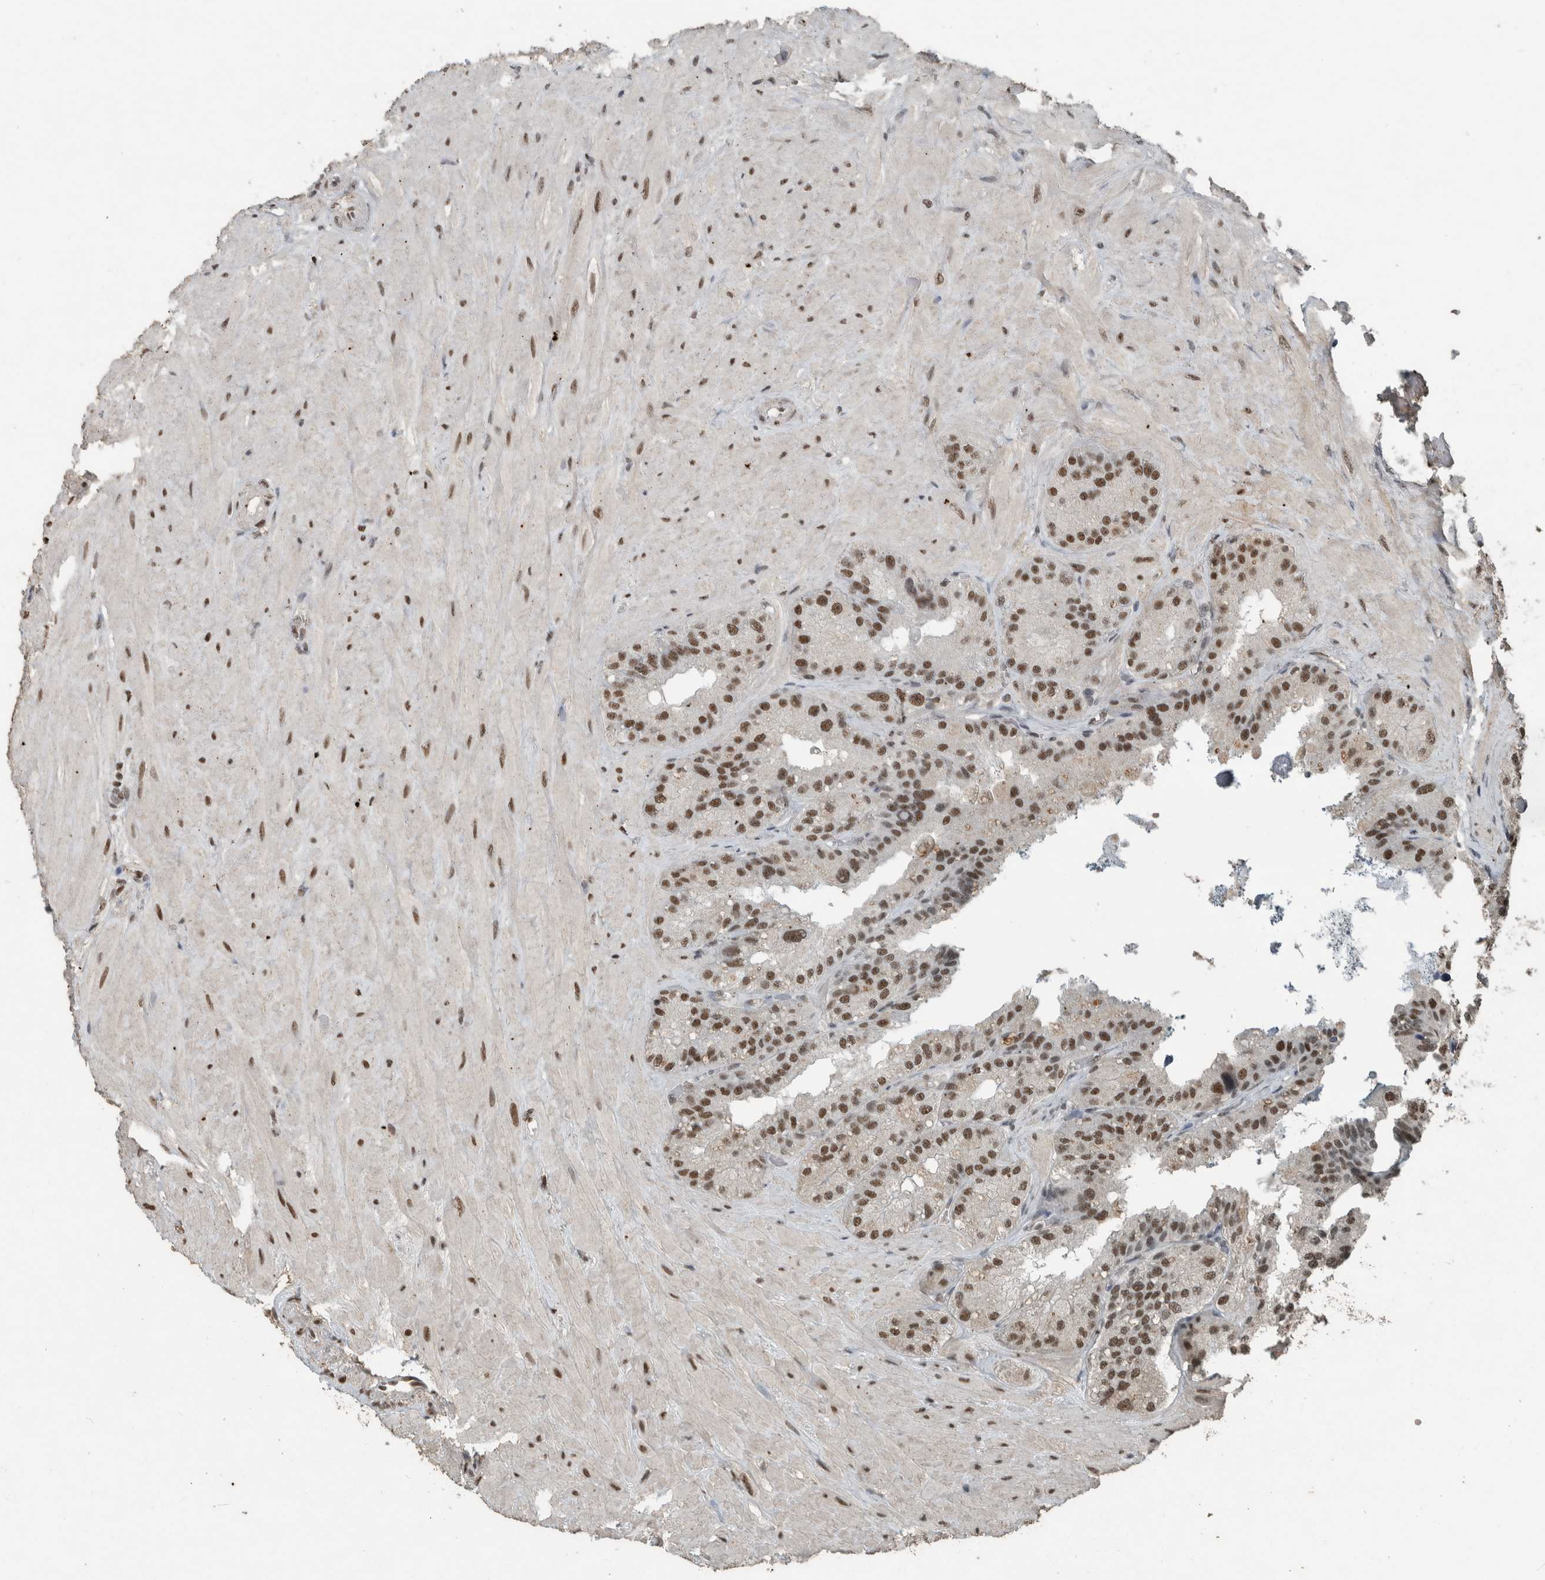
{"staining": {"intensity": "moderate", "quantity": ">75%", "location": "nuclear"}, "tissue": "seminal vesicle", "cell_type": "Glandular cells", "image_type": "normal", "snomed": [{"axis": "morphology", "description": "Normal tissue, NOS"}, {"axis": "topography", "description": "Prostate"}, {"axis": "topography", "description": "Seminal veicle"}], "caption": "DAB immunohistochemical staining of normal seminal vesicle displays moderate nuclear protein expression in approximately >75% of glandular cells. Nuclei are stained in blue.", "gene": "ZNF24", "patient": {"sex": "male", "age": 51}}